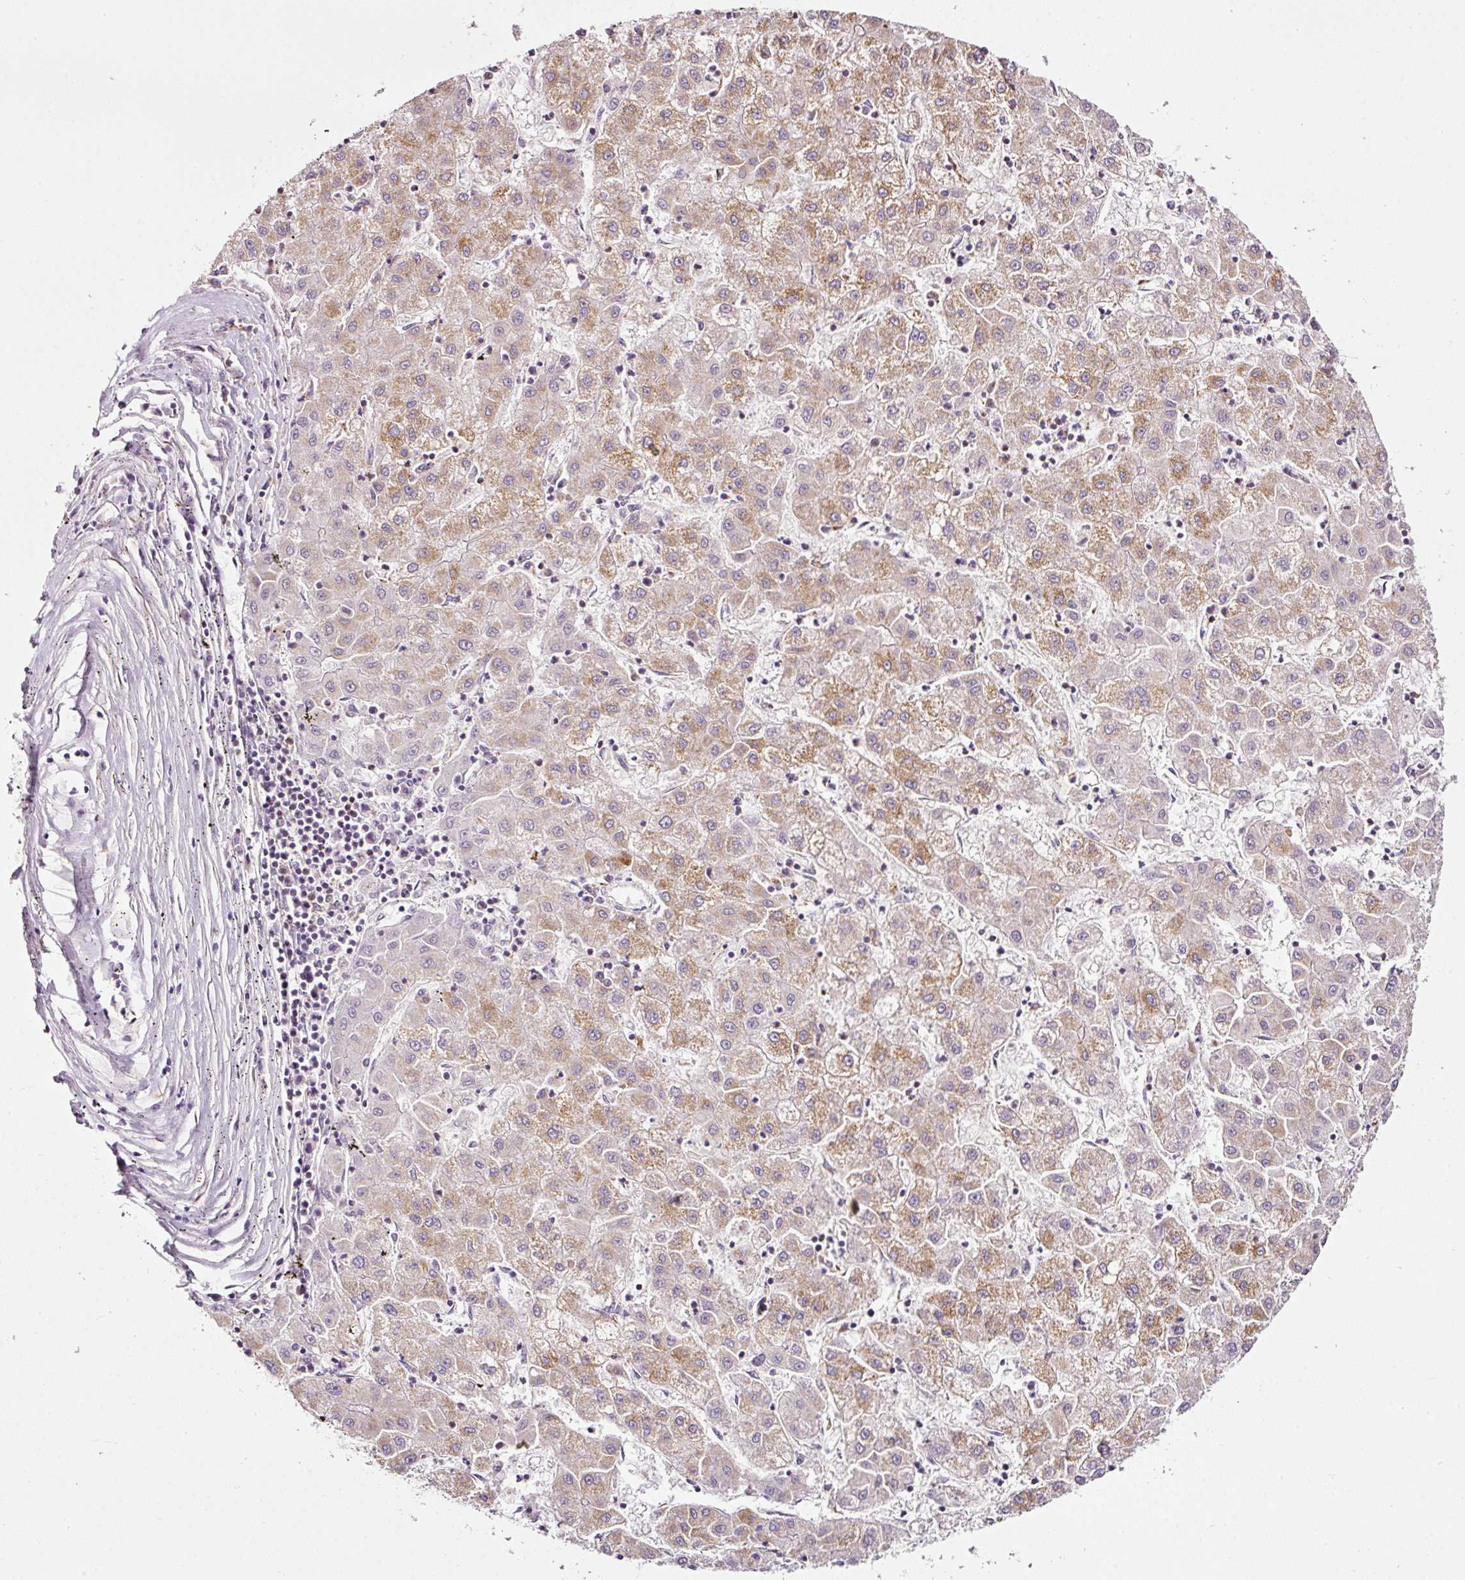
{"staining": {"intensity": "moderate", "quantity": "25%-75%", "location": "cytoplasmic/membranous"}, "tissue": "liver cancer", "cell_type": "Tumor cells", "image_type": "cancer", "snomed": [{"axis": "morphology", "description": "Carcinoma, Hepatocellular, NOS"}, {"axis": "topography", "description": "Liver"}], "caption": "Tumor cells reveal medium levels of moderate cytoplasmic/membranous expression in about 25%-75% of cells in human liver cancer.", "gene": "SDHA", "patient": {"sex": "male", "age": 72}}